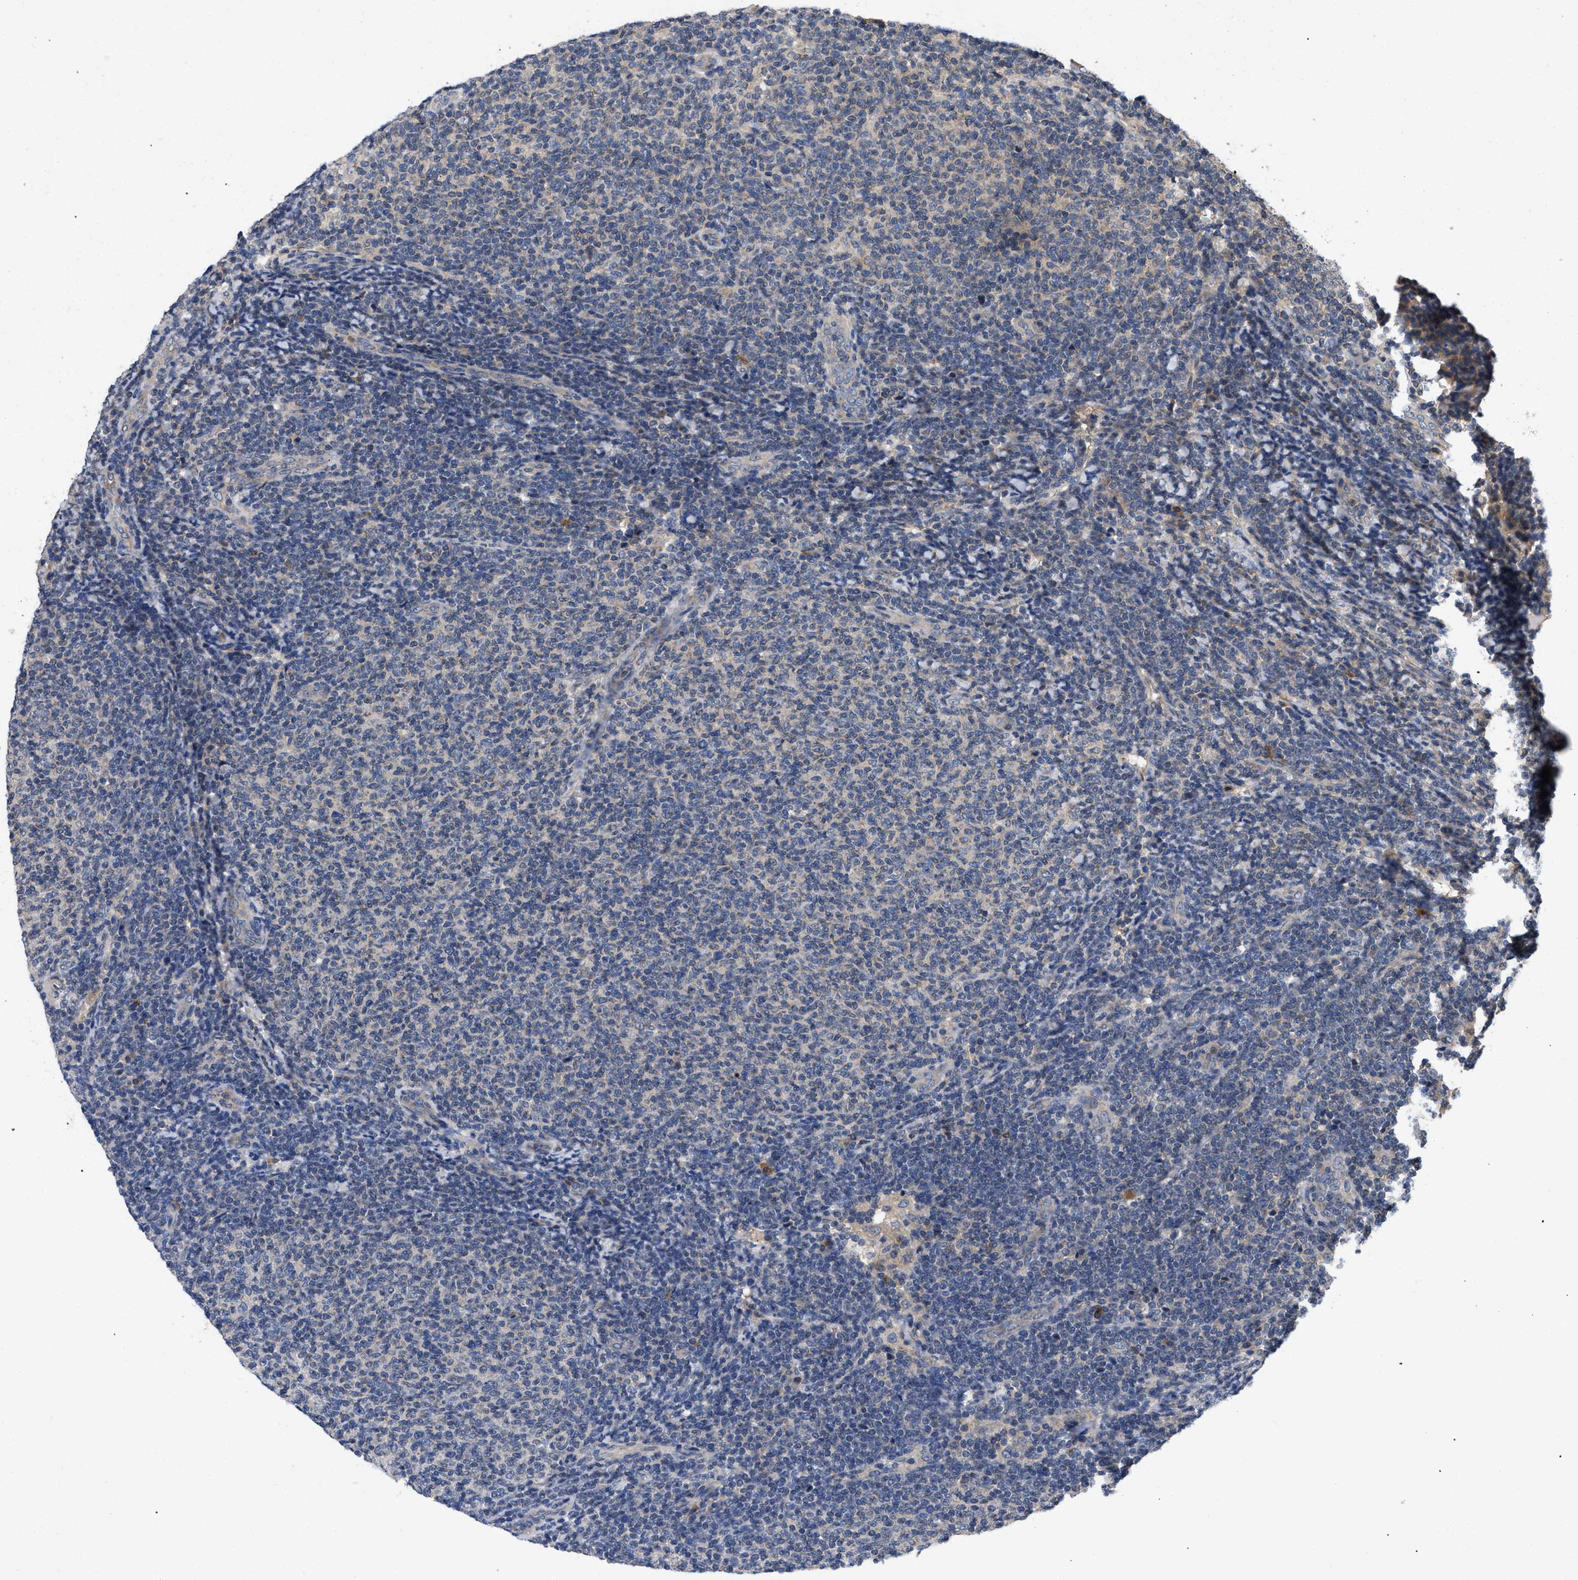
{"staining": {"intensity": "negative", "quantity": "none", "location": "none"}, "tissue": "lymphoma", "cell_type": "Tumor cells", "image_type": "cancer", "snomed": [{"axis": "morphology", "description": "Malignant lymphoma, non-Hodgkin's type, Low grade"}, {"axis": "topography", "description": "Lymph node"}], "caption": "A micrograph of malignant lymphoma, non-Hodgkin's type (low-grade) stained for a protein shows no brown staining in tumor cells.", "gene": "VPS4A", "patient": {"sex": "male", "age": 66}}